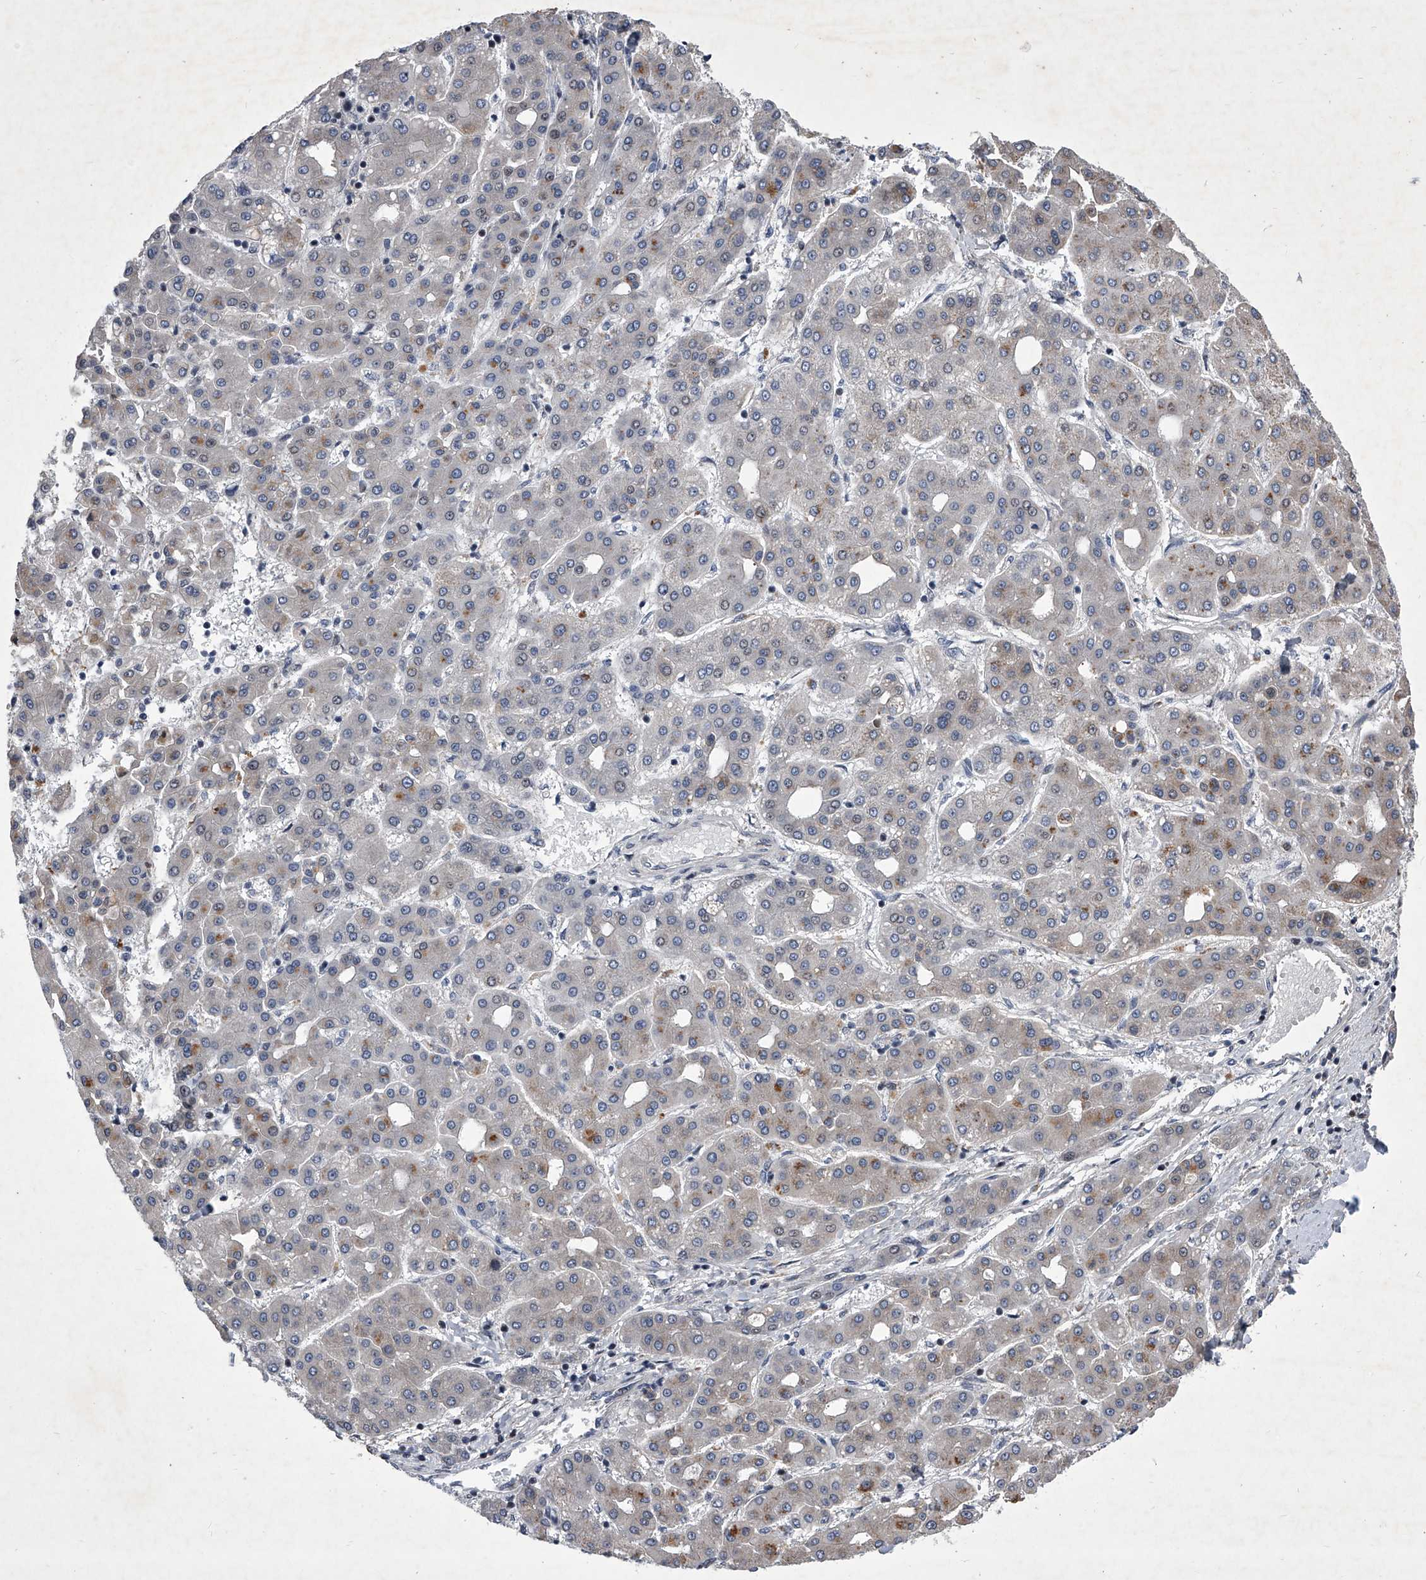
{"staining": {"intensity": "moderate", "quantity": "<25%", "location": "cytoplasmic/membranous"}, "tissue": "liver cancer", "cell_type": "Tumor cells", "image_type": "cancer", "snomed": [{"axis": "morphology", "description": "Carcinoma, Hepatocellular, NOS"}, {"axis": "topography", "description": "Liver"}], "caption": "Immunohistochemical staining of liver hepatocellular carcinoma shows low levels of moderate cytoplasmic/membranous protein expression in approximately <25% of tumor cells.", "gene": "ZNF76", "patient": {"sex": "male", "age": 65}}